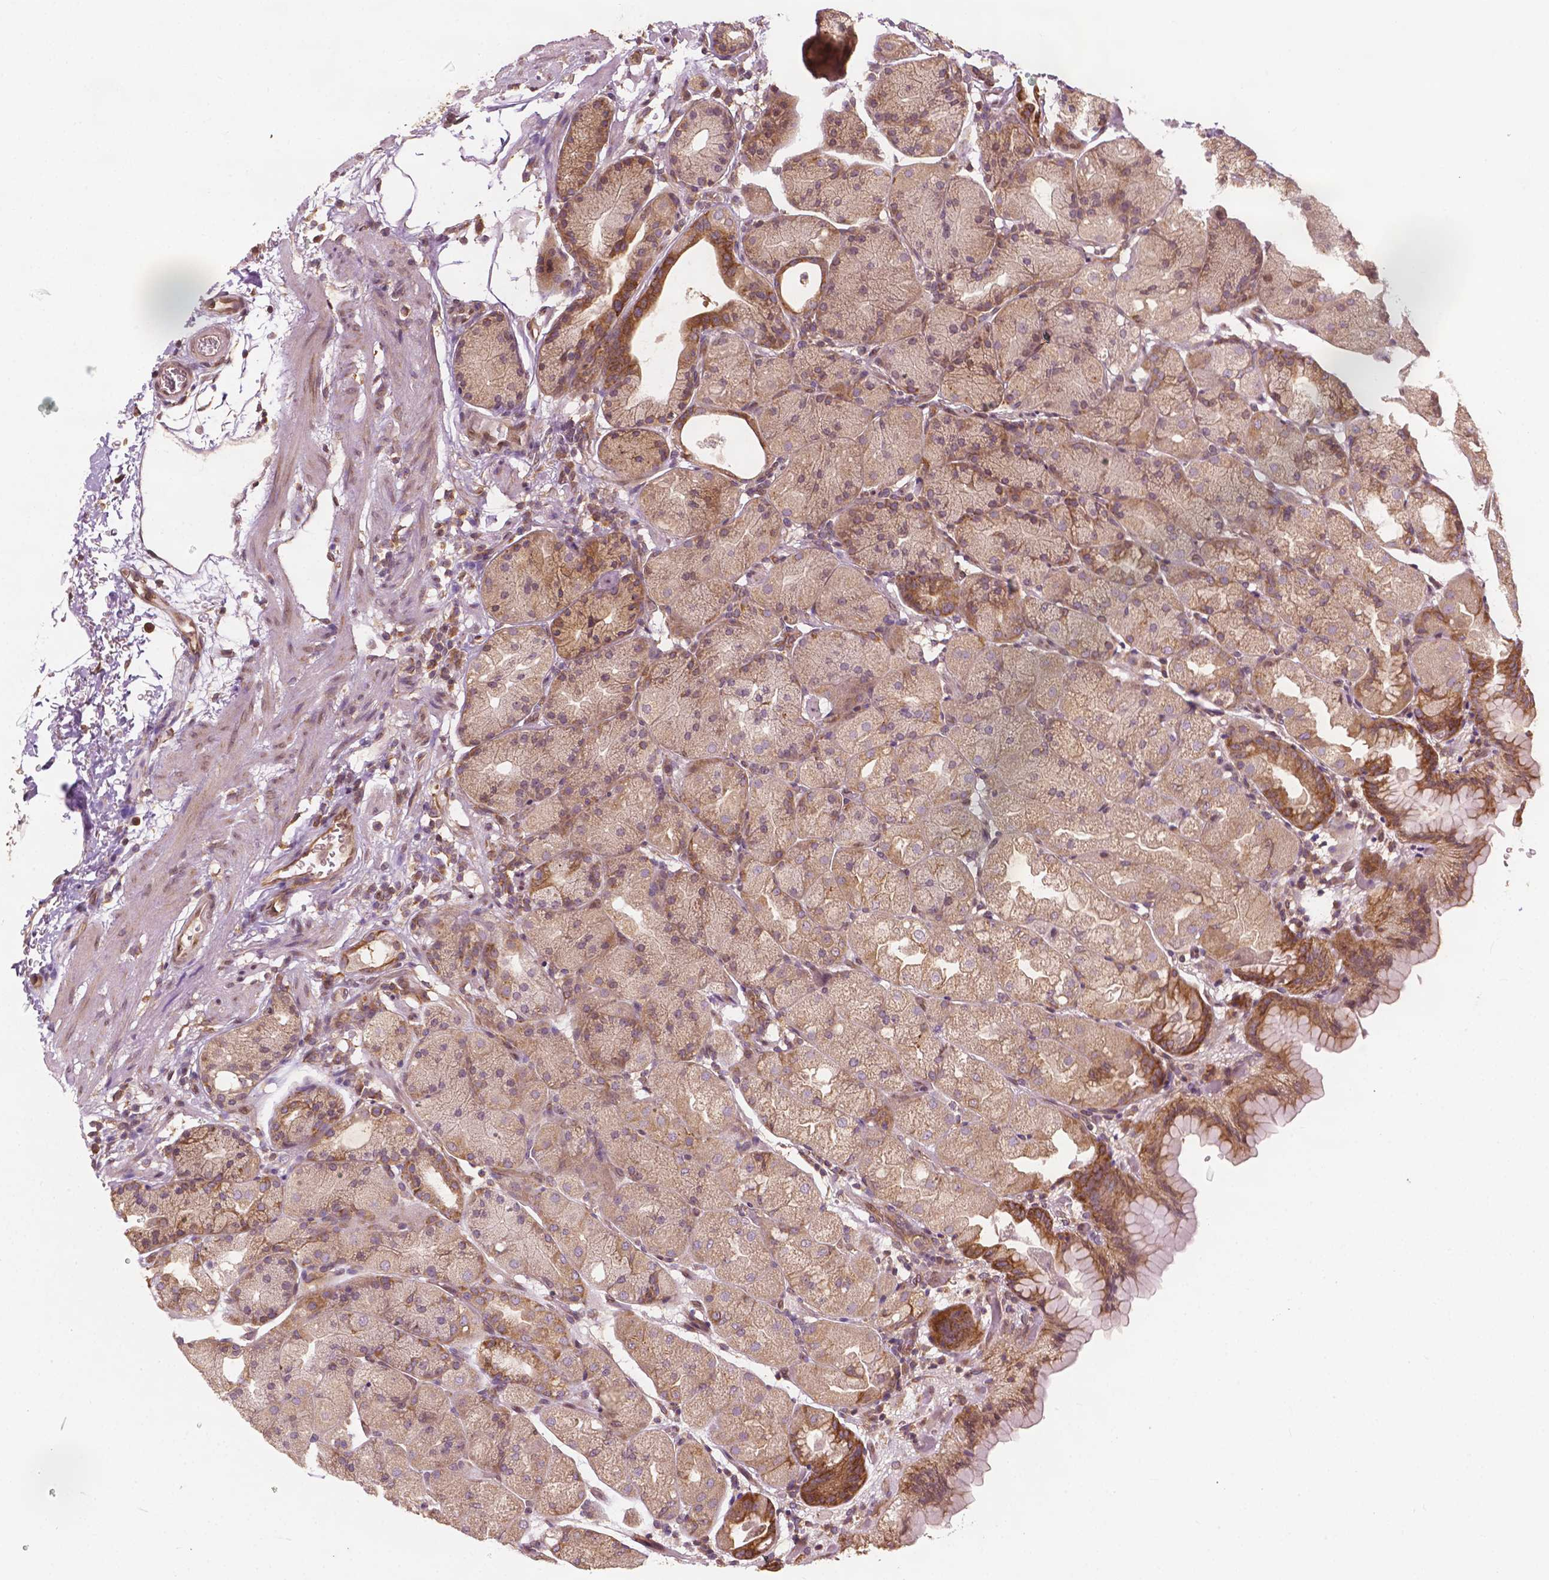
{"staining": {"intensity": "moderate", "quantity": ">75%", "location": "cytoplasmic/membranous"}, "tissue": "stomach", "cell_type": "Glandular cells", "image_type": "normal", "snomed": [{"axis": "morphology", "description": "Normal tissue, NOS"}, {"axis": "topography", "description": "Stomach, upper"}, {"axis": "topography", "description": "Stomach"}, {"axis": "topography", "description": "Stomach, lower"}], "caption": "Brown immunohistochemical staining in benign human stomach shows moderate cytoplasmic/membranous staining in approximately >75% of glandular cells.", "gene": "G3BP1", "patient": {"sex": "male", "age": 62}}